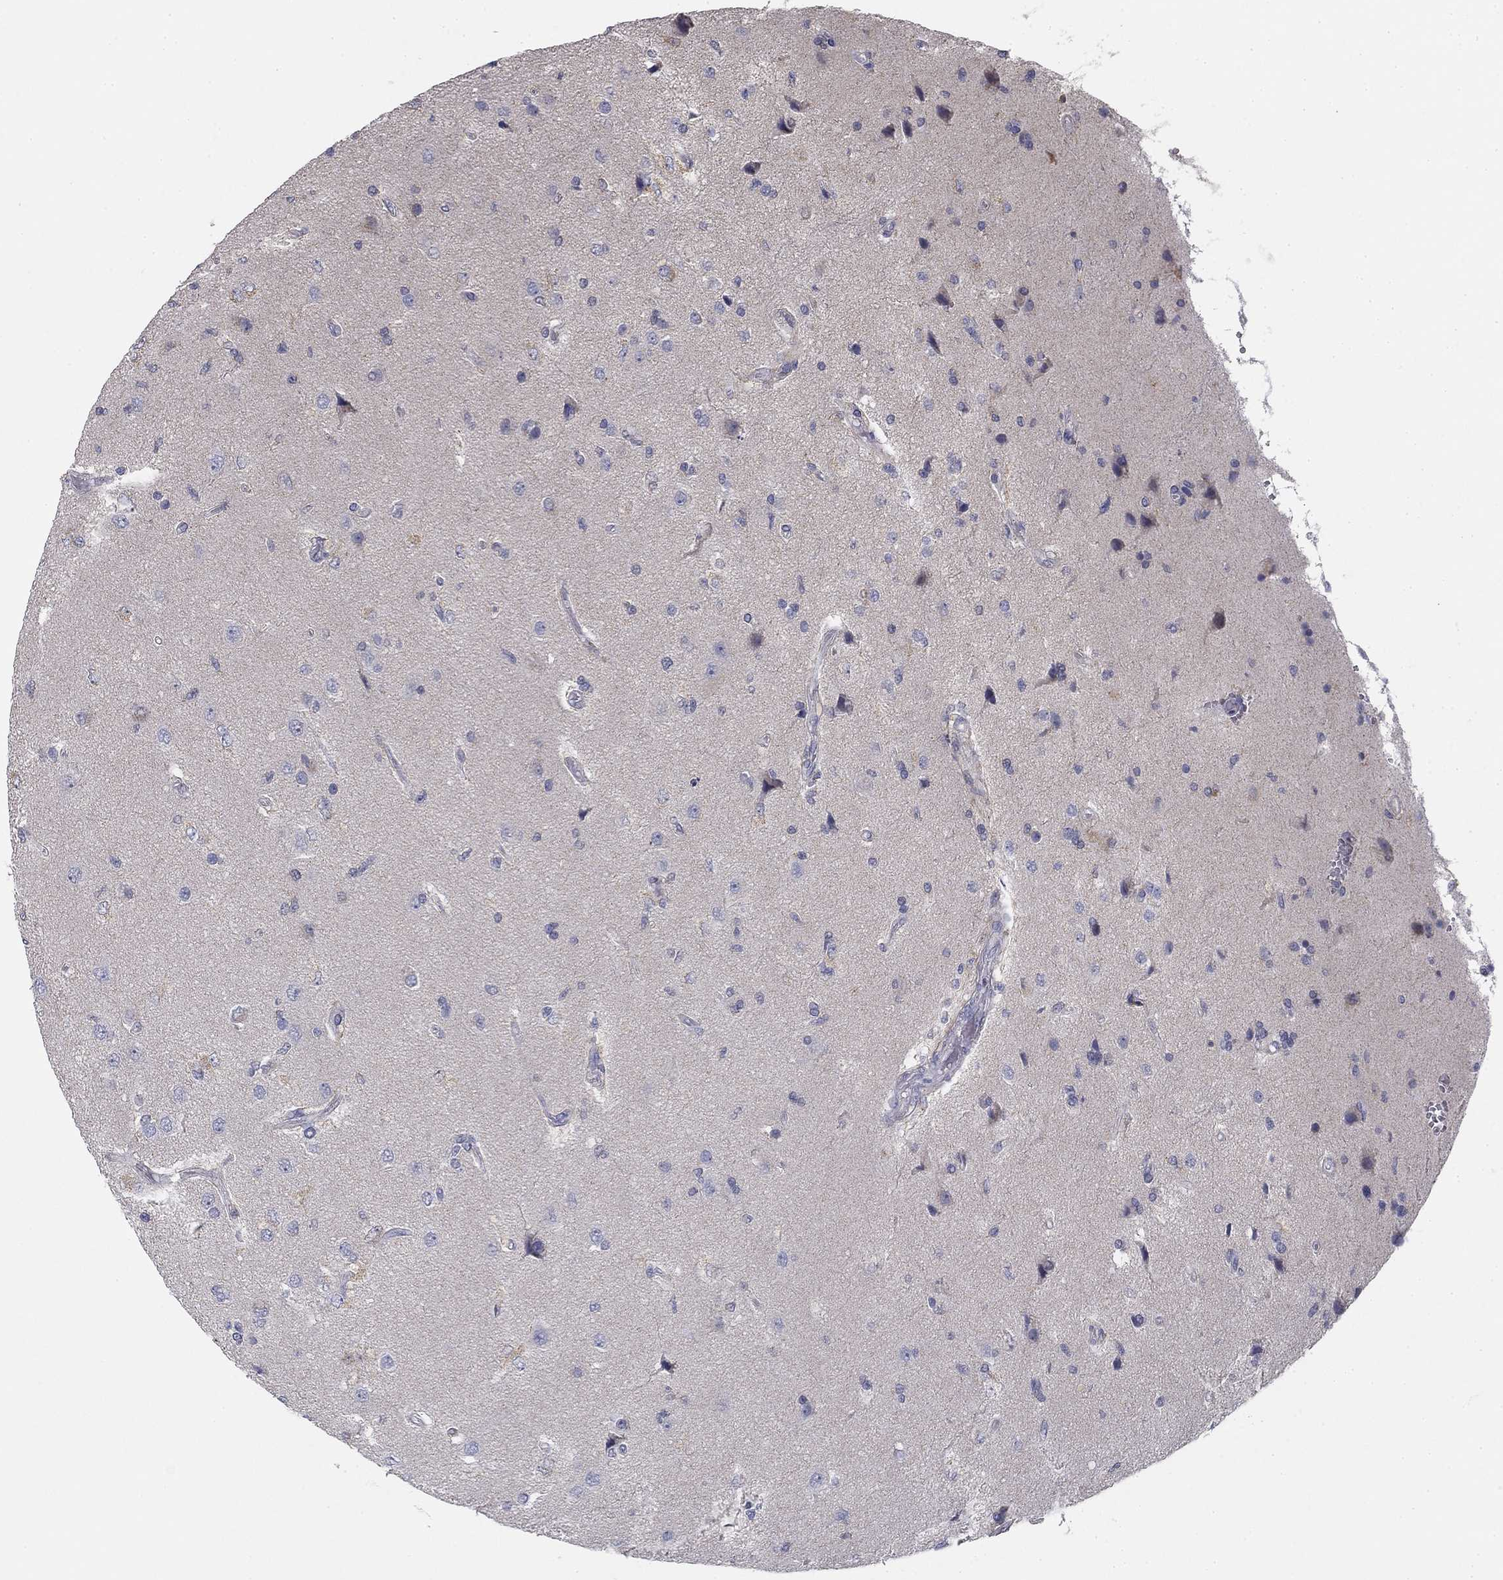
{"staining": {"intensity": "negative", "quantity": "none", "location": "none"}, "tissue": "glioma", "cell_type": "Tumor cells", "image_type": "cancer", "snomed": [{"axis": "morphology", "description": "Glioma, malignant, High grade"}, {"axis": "topography", "description": "Brain"}], "caption": "Histopathology image shows no protein positivity in tumor cells of high-grade glioma (malignant) tissue.", "gene": "SLC2A9", "patient": {"sex": "male", "age": 56}}